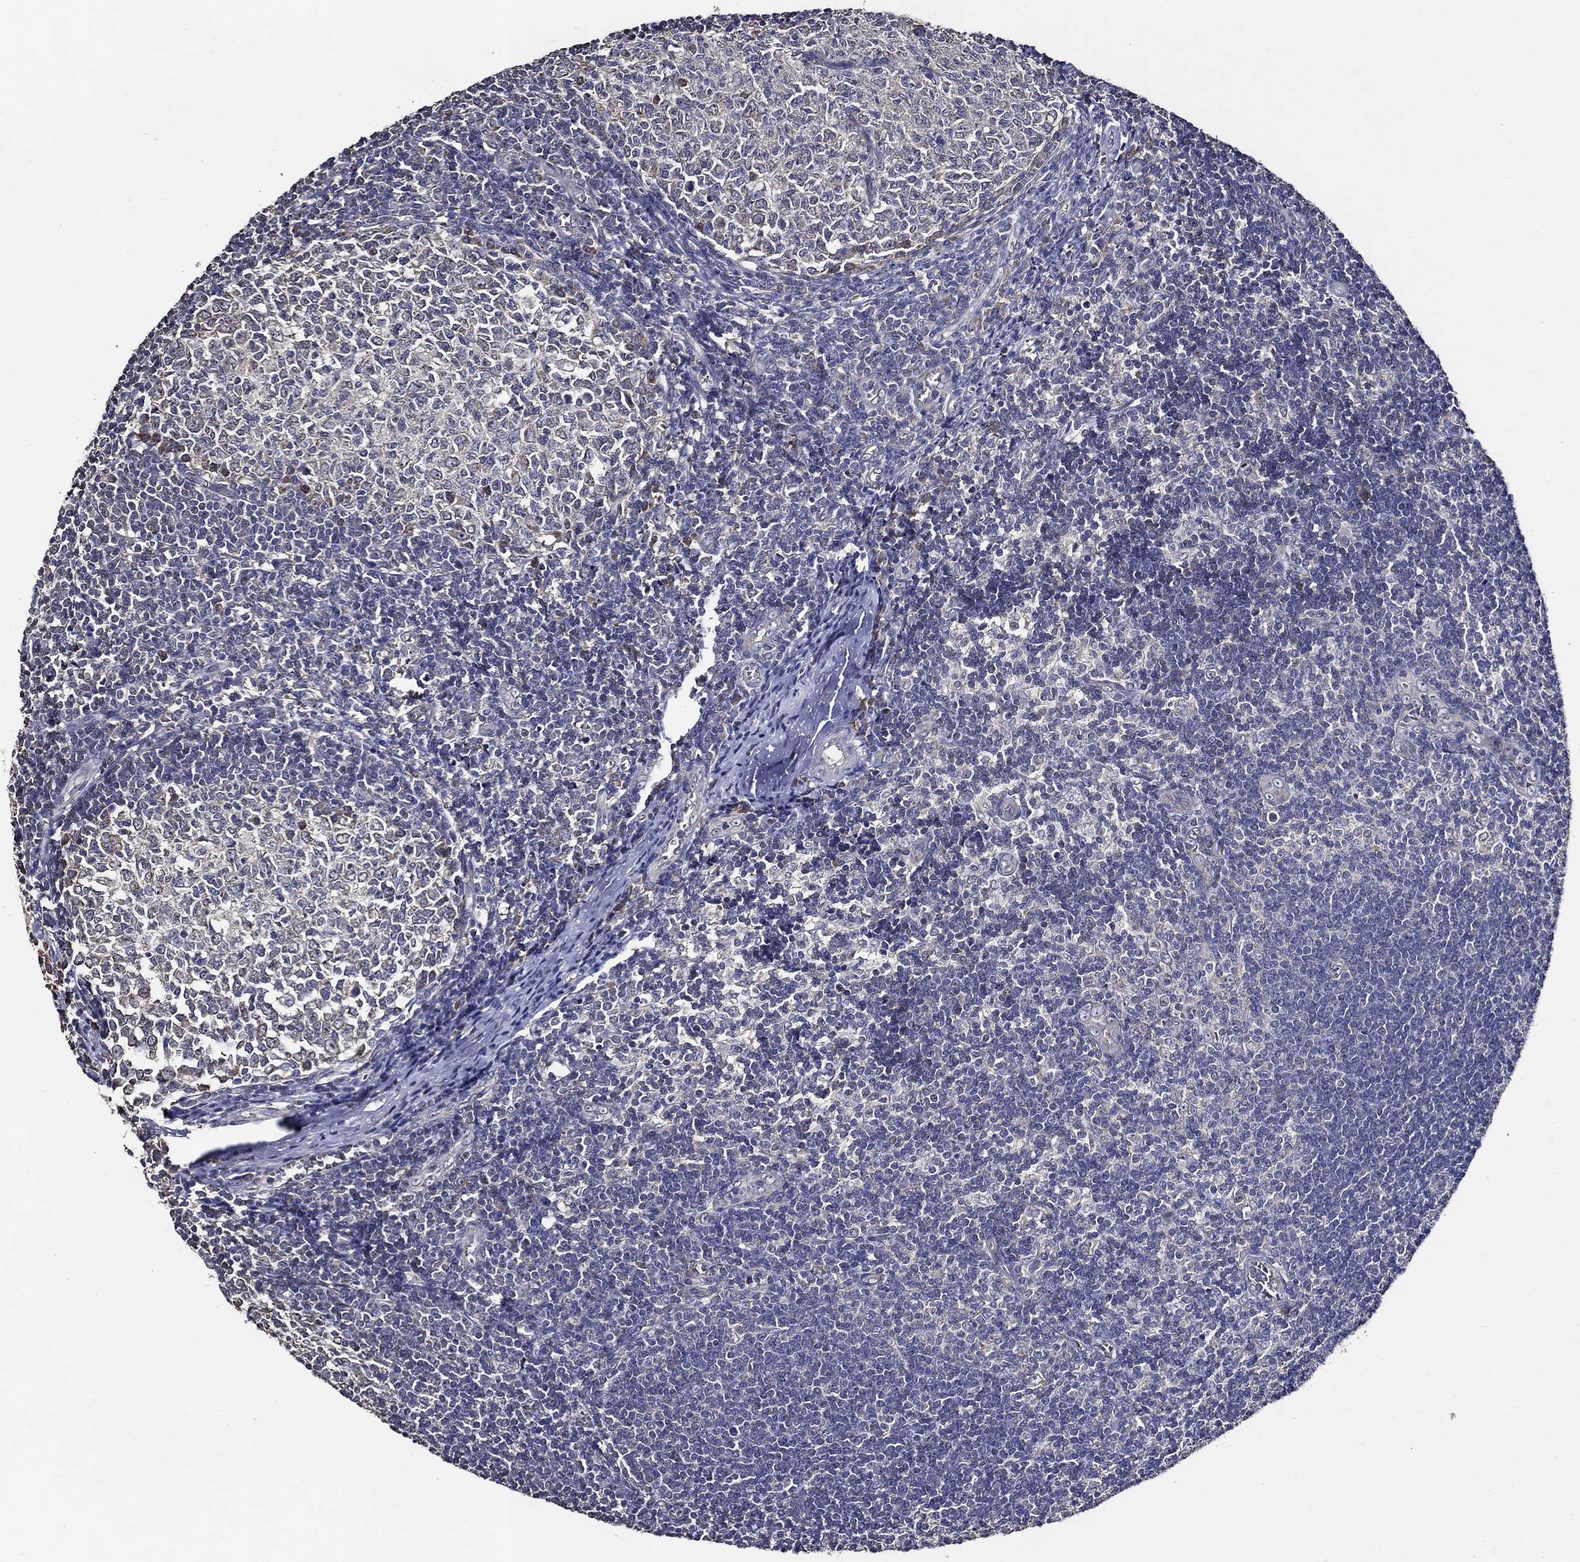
{"staining": {"intensity": "moderate", "quantity": "<25%", "location": "cytoplasmic/membranous"}, "tissue": "tonsil", "cell_type": "Germinal center cells", "image_type": "normal", "snomed": [{"axis": "morphology", "description": "Normal tissue, NOS"}, {"axis": "topography", "description": "Tonsil"}], "caption": "A photomicrograph showing moderate cytoplasmic/membranous positivity in approximately <25% of germinal center cells in benign tonsil, as visualized by brown immunohistochemical staining.", "gene": "HAP1", "patient": {"sex": "male", "age": 33}}